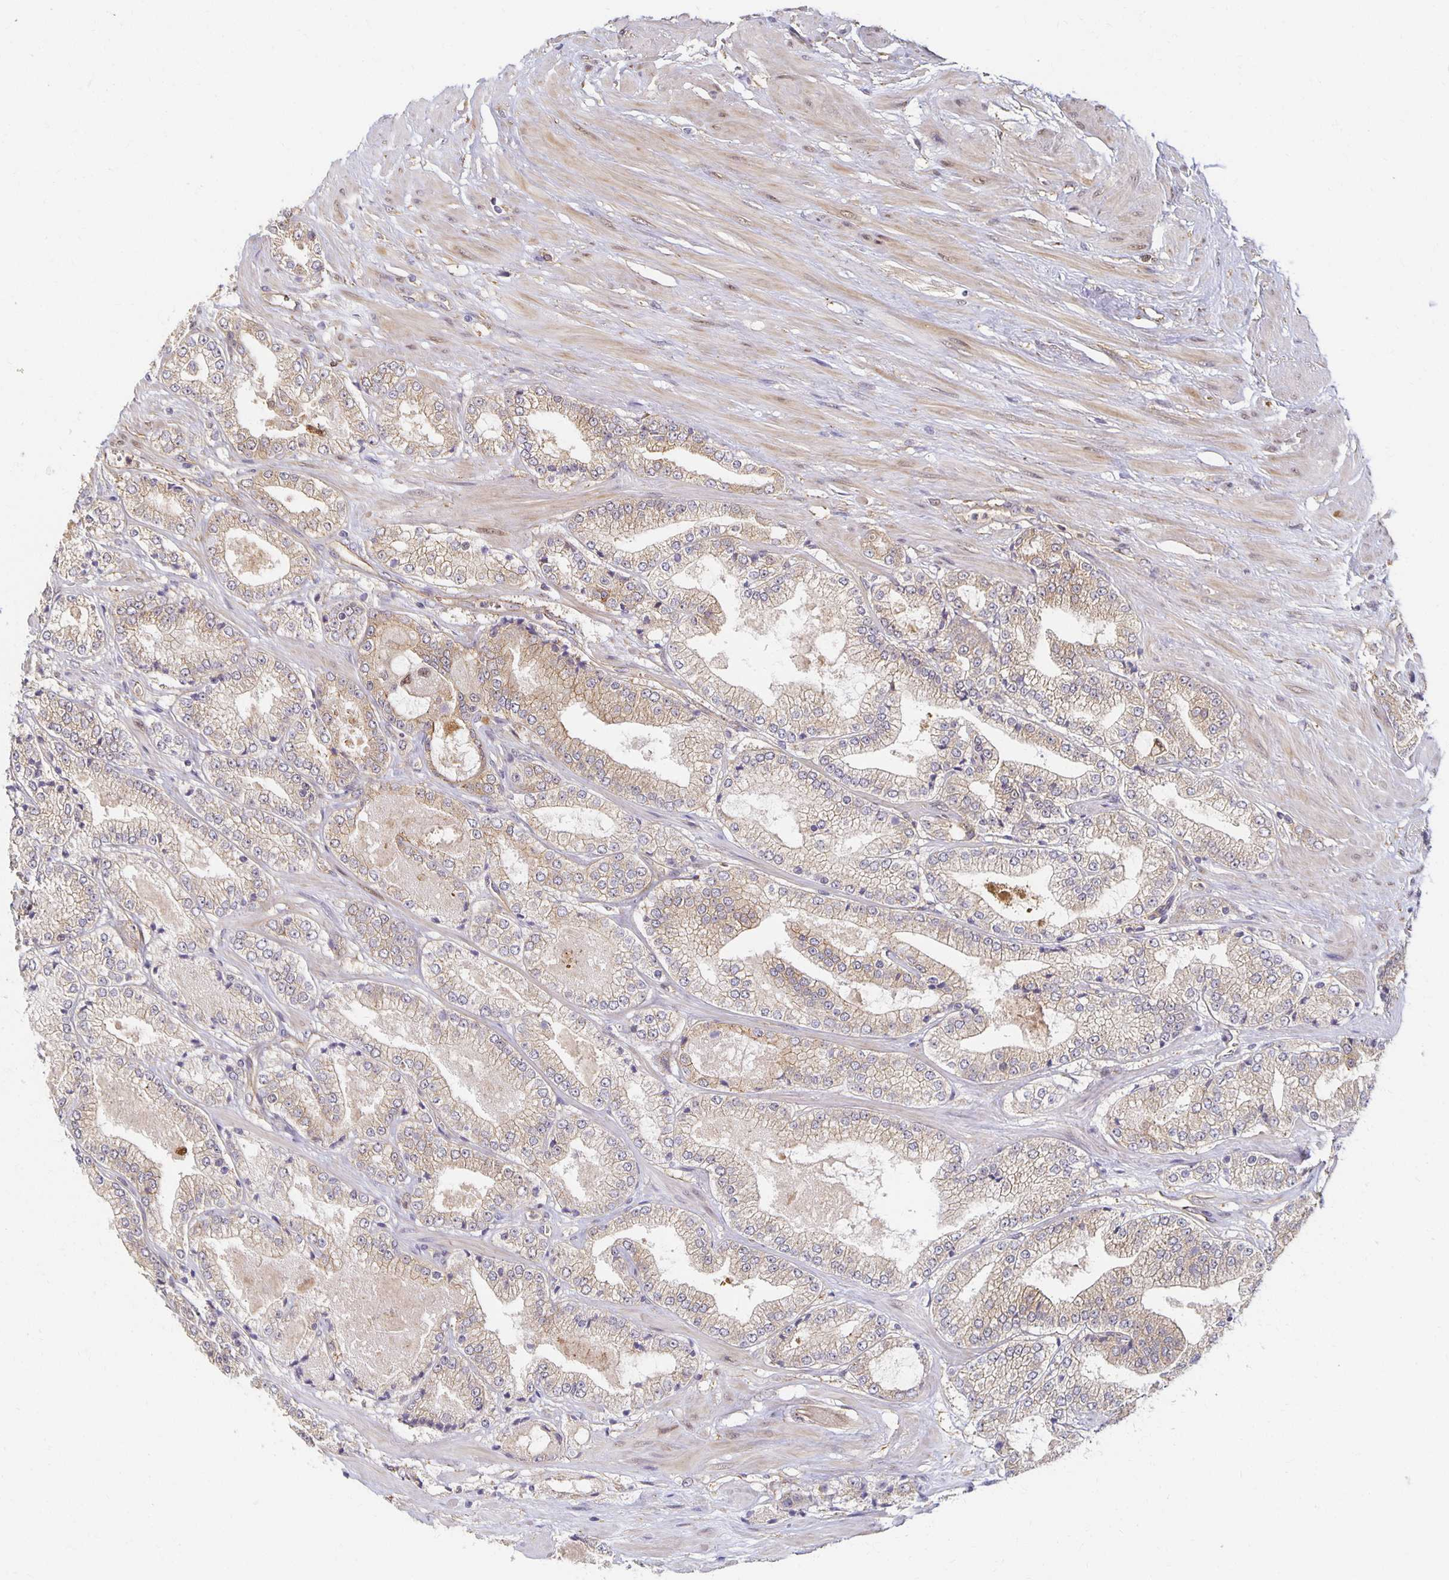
{"staining": {"intensity": "weak", "quantity": "25%-75%", "location": "cytoplasmic/membranous"}, "tissue": "prostate cancer", "cell_type": "Tumor cells", "image_type": "cancer", "snomed": [{"axis": "morphology", "description": "Adenocarcinoma, High grade"}, {"axis": "topography", "description": "Prostate"}], "caption": "Brown immunohistochemical staining in human prostate adenocarcinoma (high-grade) exhibits weak cytoplasmic/membranous expression in approximately 25%-75% of tumor cells.", "gene": "SORL1", "patient": {"sex": "male", "age": 64}}